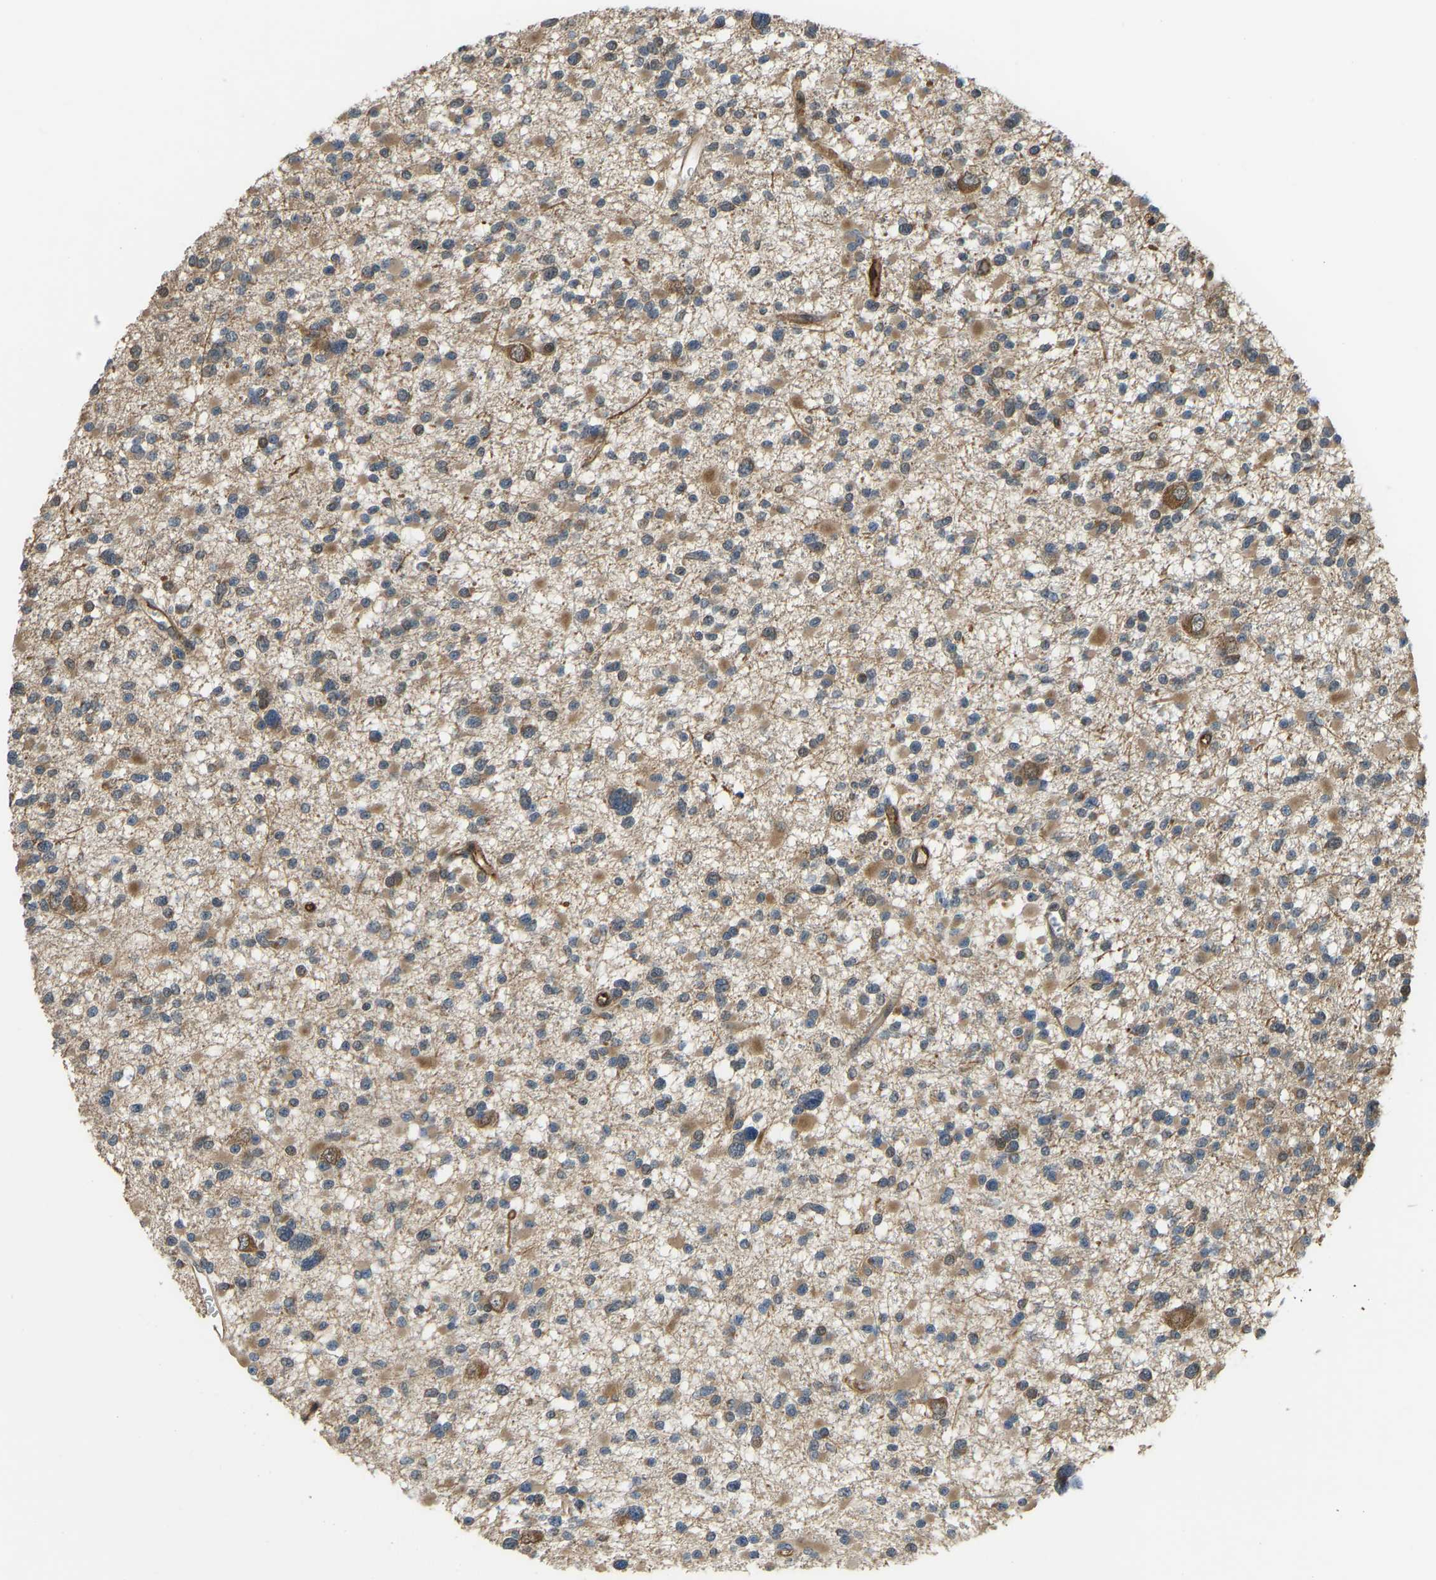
{"staining": {"intensity": "moderate", "quantity": "<25%", "location": "cytoplasmic/membranous"}, "tissue": "glioma", "cell_type": "Tumor cells", "image_type": "cancer", "snomed": [{"axis": "morphology", "description": "Glioma, malignant, Low grade"}, {"axis": "topography", "description": "Brain"}], "caption": "Protein expression analysis of human glioma reveals moderate cytoplasmic/membranous expression in approximately <25% of tumor cells.", "gene": "CCT8", "patient": {"sex": "female", "age": 22}}